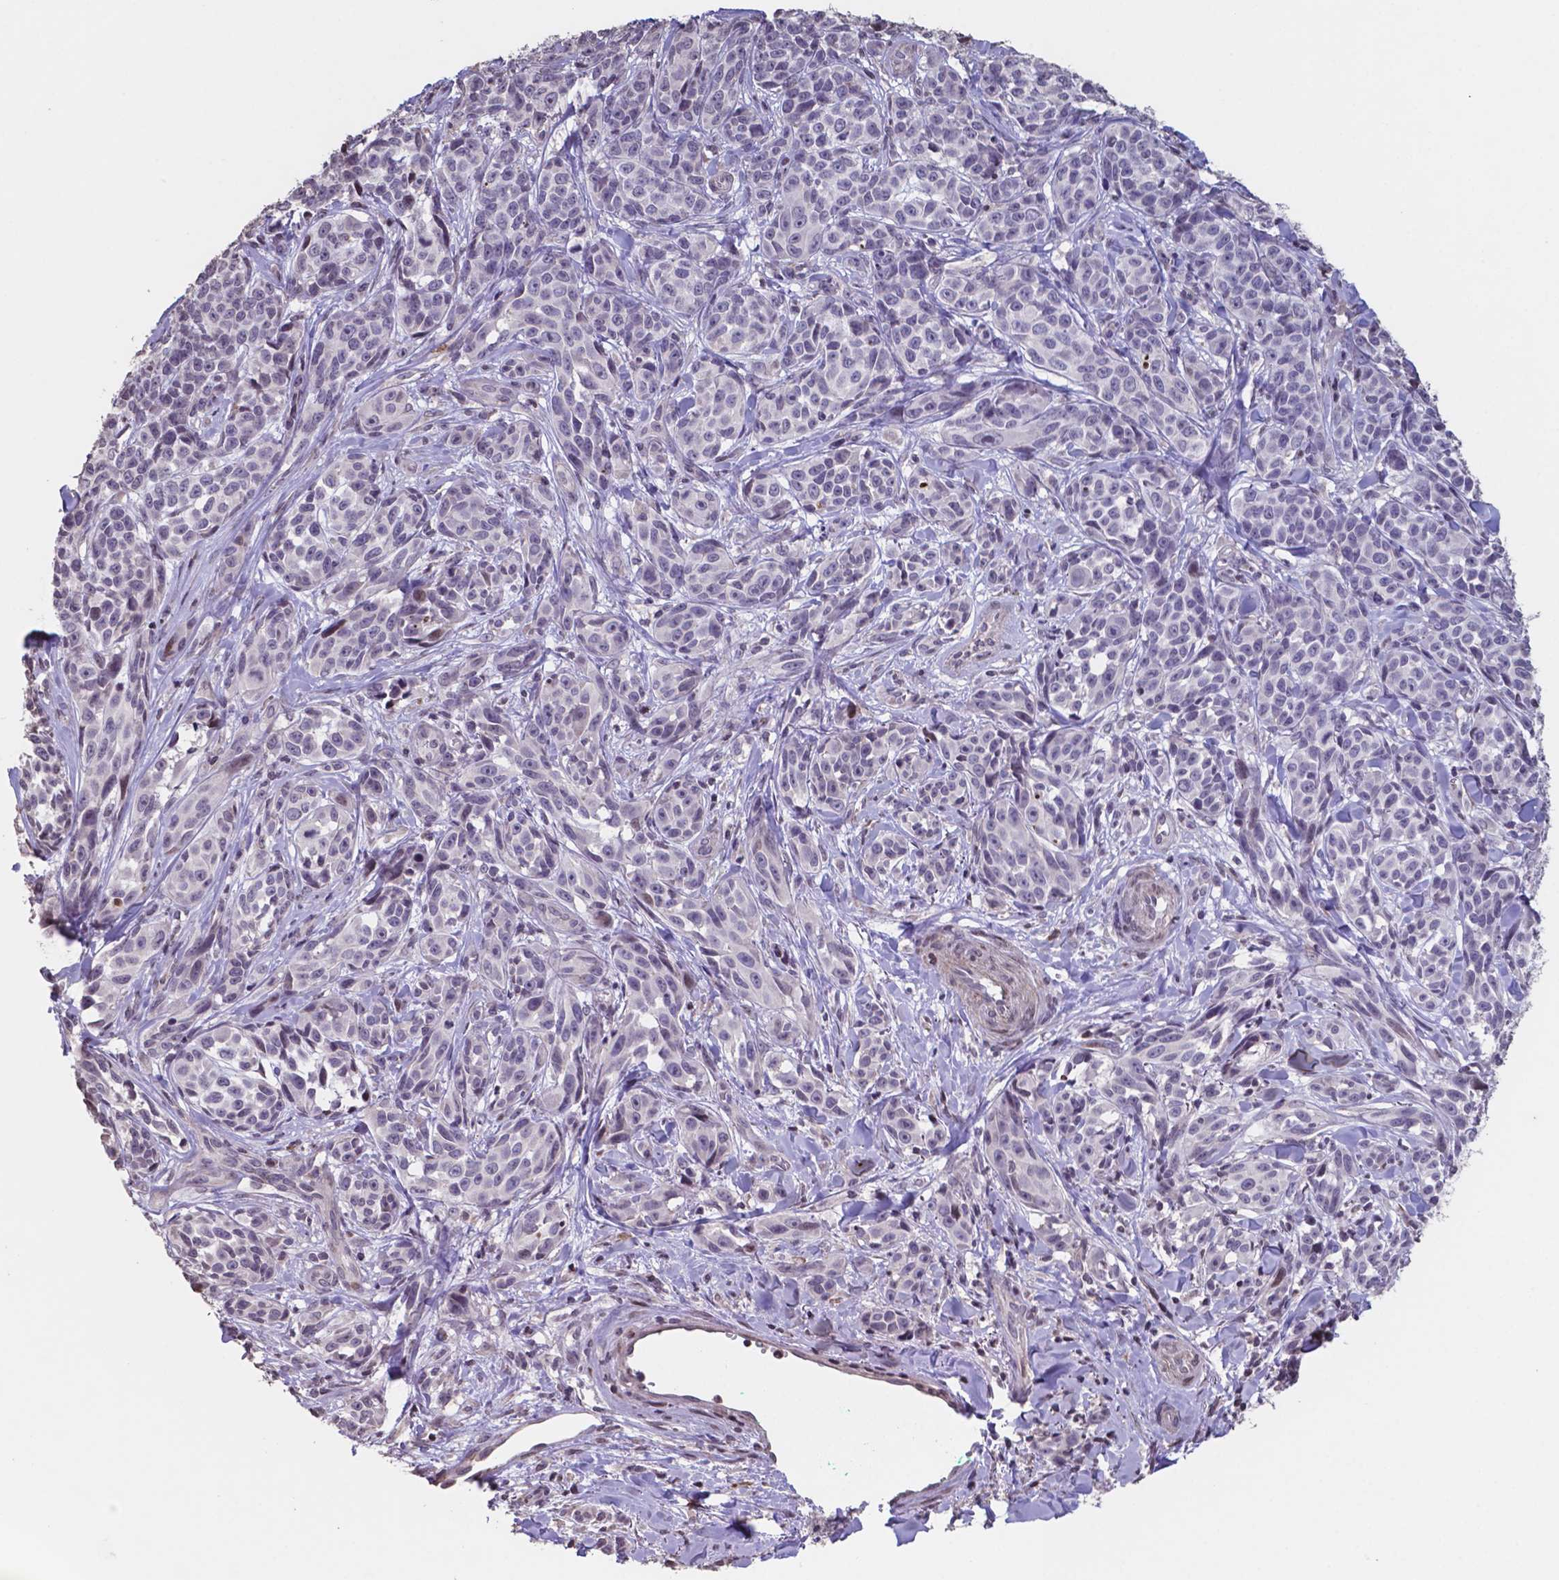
{"staining": {"intensity": "negative", "quantity": "none", "location": "none"}, "tissue": "melanoma", "cell_type": "Tumor cells", "image_type": "cancer", "snomed": [{"axis": "morphology", "description": "Malignant melanoma, NOS"}, {"axis": "topography", "description": "Skin"}], "caption": "IHC of melanoma displays no expression in tumor cells.", "gene": "MLC1", "patient": {"sex": "female", "age": 88}}